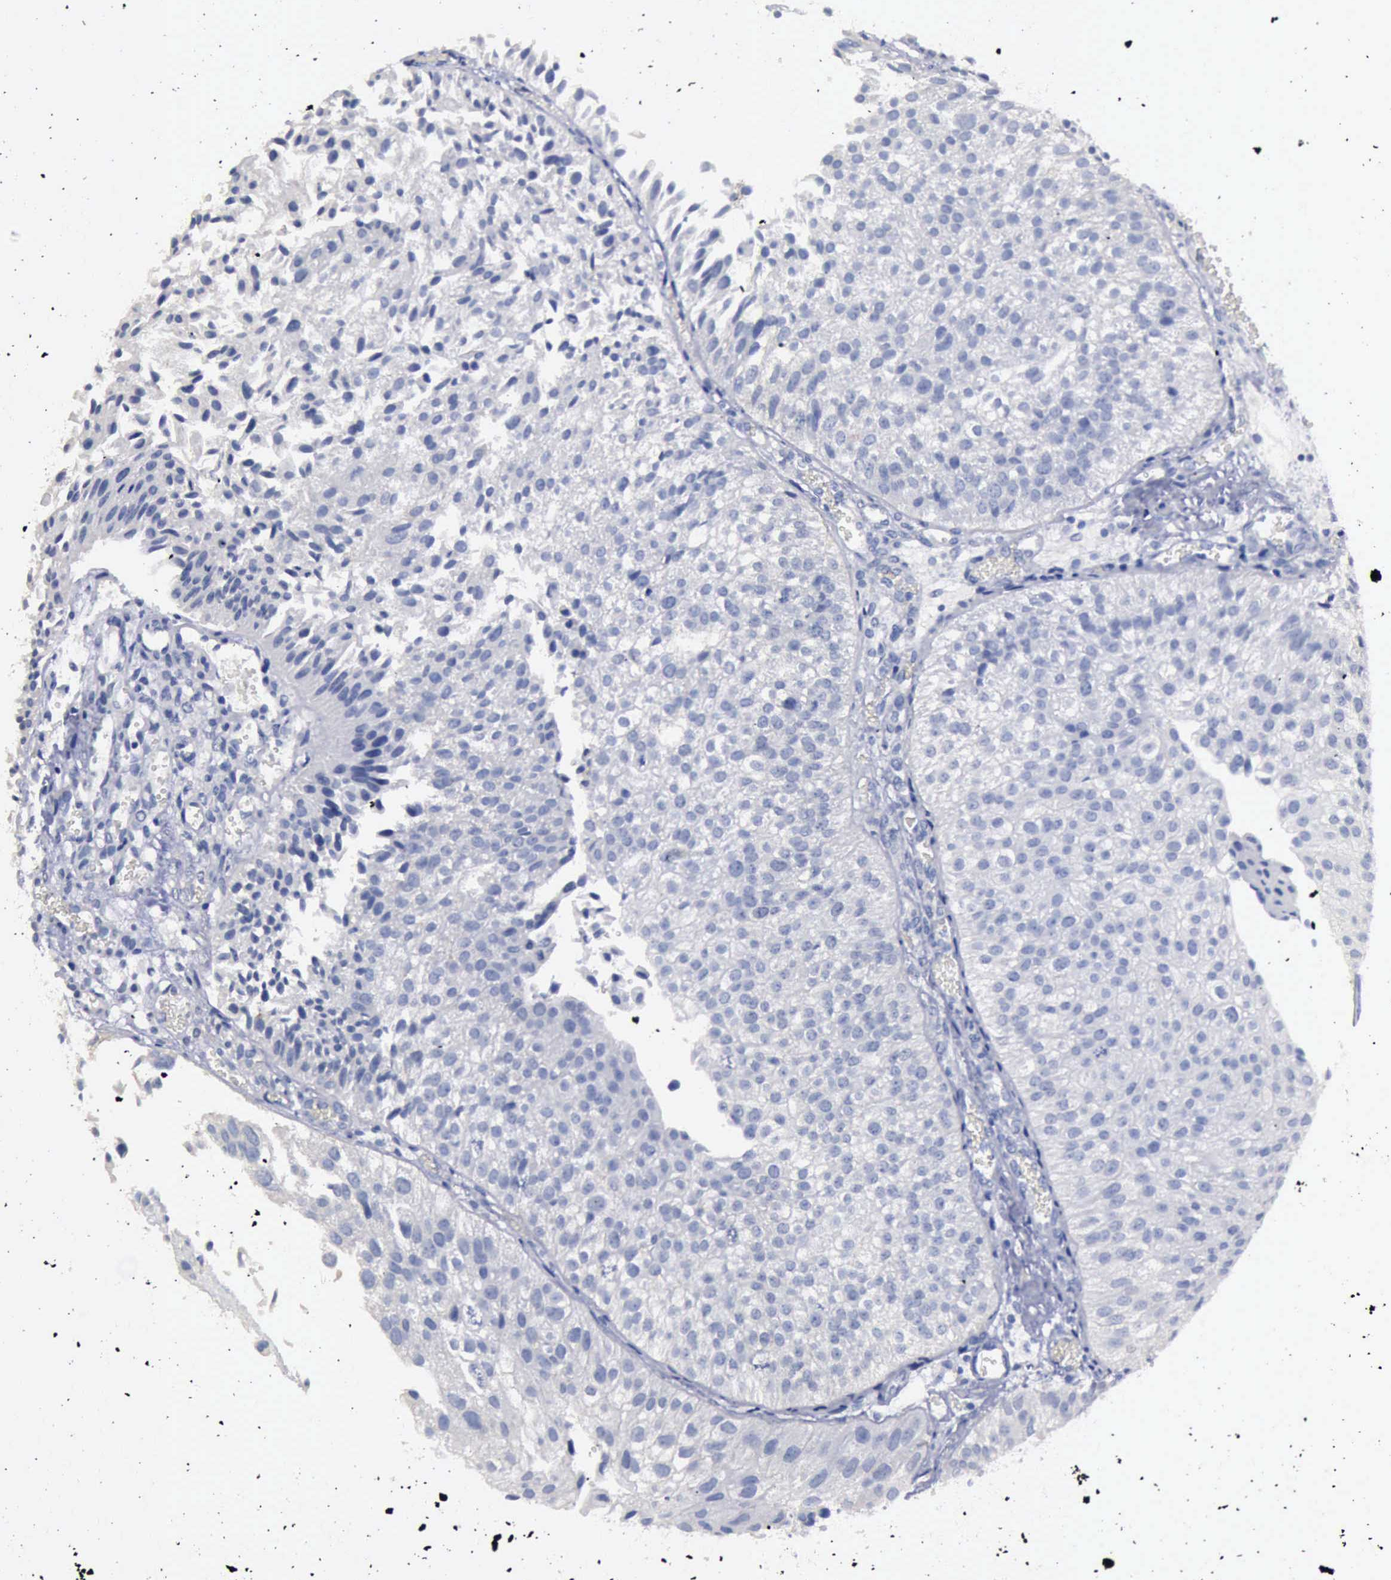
{"staining": {"intensity": "negative", "quantity": "none", "location": "none"}, "tissue": "urothelial cancer", "cell_type": "Tumor cells", "image_type": "cancer", "snomed": [{"axis": "morphology", "description": "Urothelial carcinoma, Low grade"}, {"axis": "topography", "description": "Urinary bladder"}], "caption": "A micrograph of urothelial cancer stained for a protein demonstrates no brown staining in tumor cells. The staining was performed using DAB to visualize the protein expression in brown, while the nuclei were stained in blue with hematoxylin (Magnification: 20x).", "gene": "CRKL", "patient": {"sex": "female", "age": 89}}